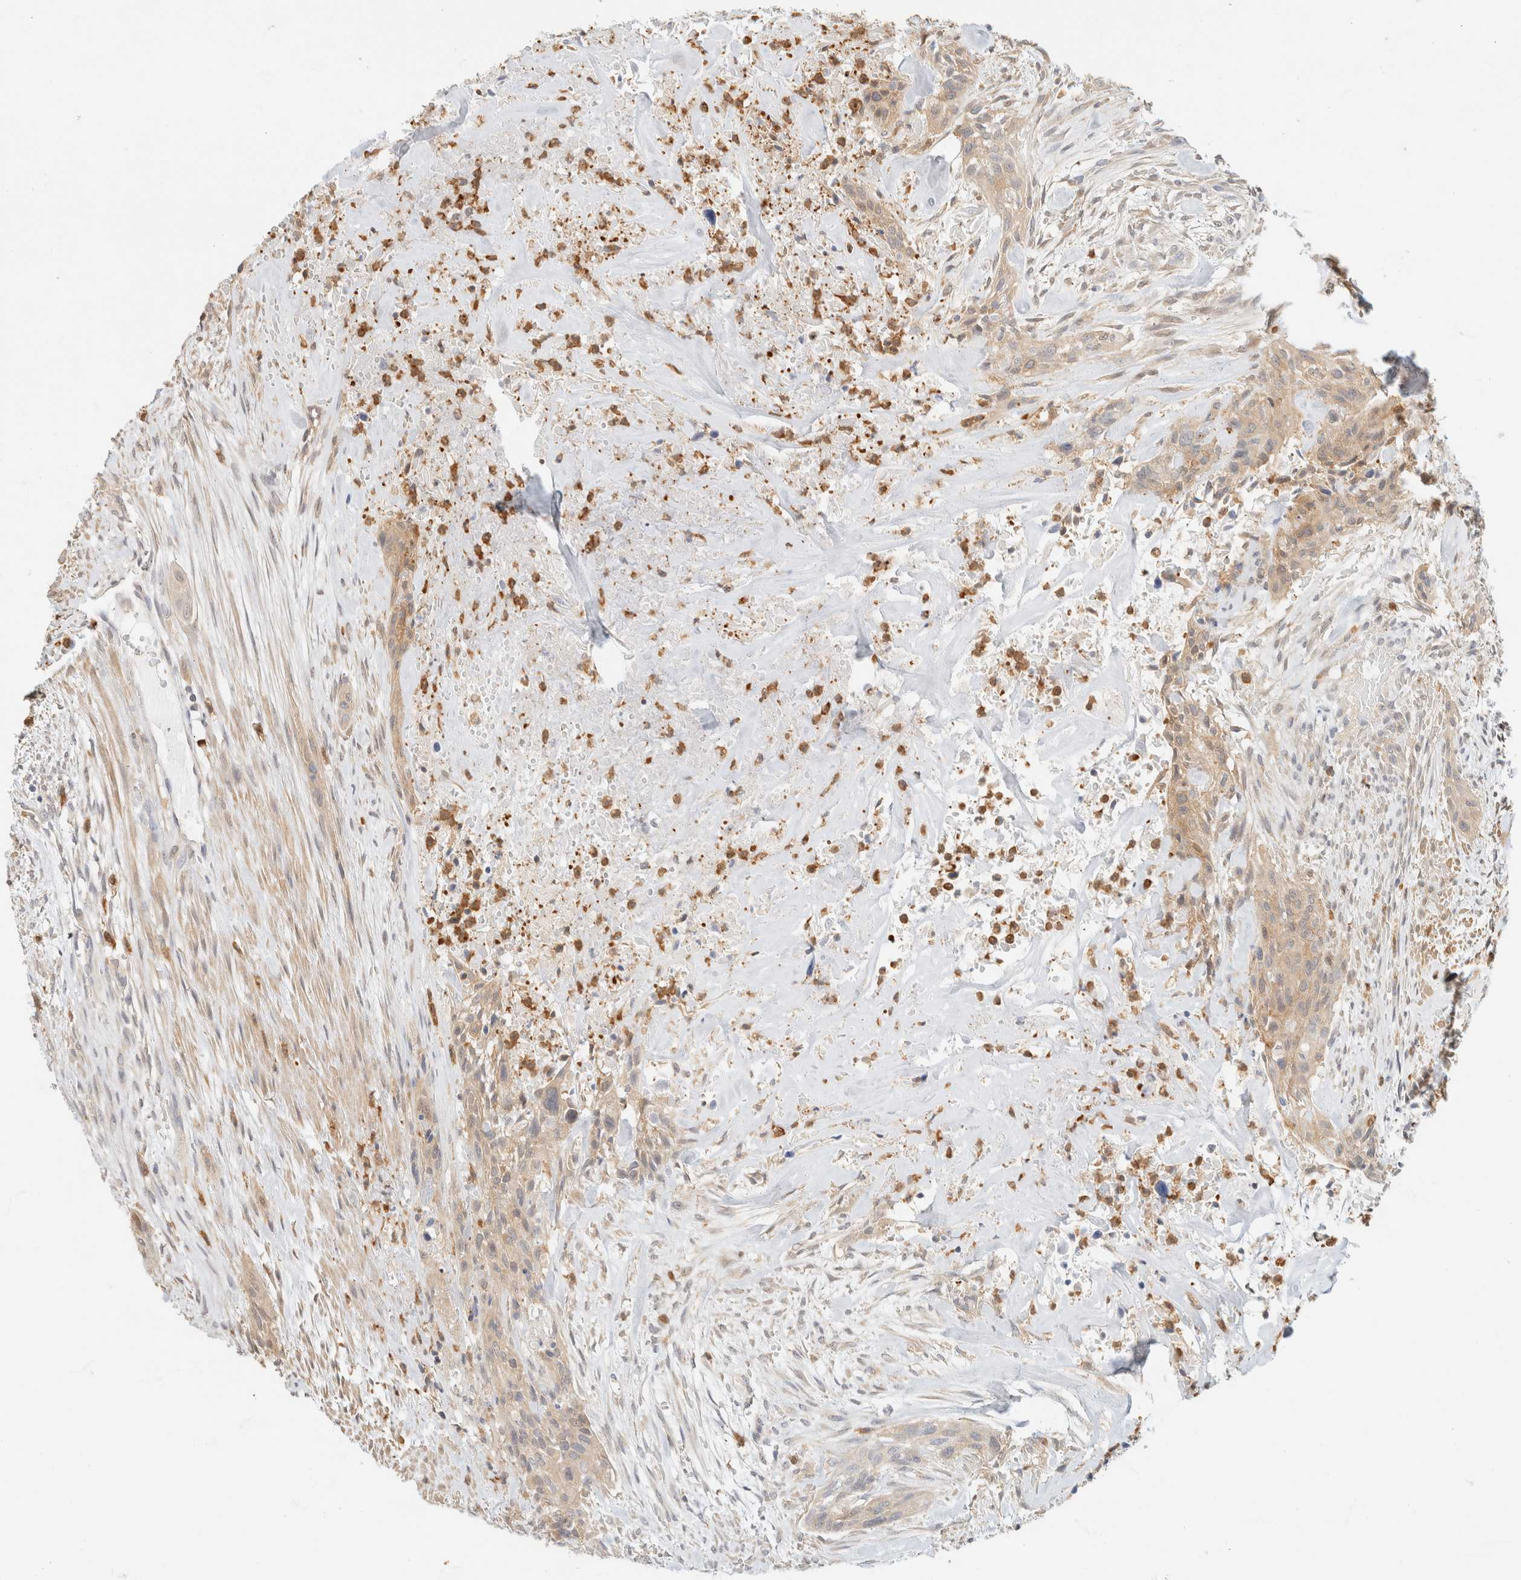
{"staining": {"intensity": "weak", "quantity": "25%-75%", "location": "cytoplasmic/membranous"}, "tissue": "urothelial cancer", "cell_type": "Tumor cells", "image_type": "cancer", "snomed": [{"axis": "morphology", "description": "Urothelial carcinoma, High grade"}, {"axis": "topography", "description": "Urinary bladder"}], "caption": "A brown stain highlights weak cytoplasmic/membranous expression of a protein in human high-grade urothelial carcinoma tumor cells.", "gene": "GPI", "patient": {"sex": "male", "age": 35}}